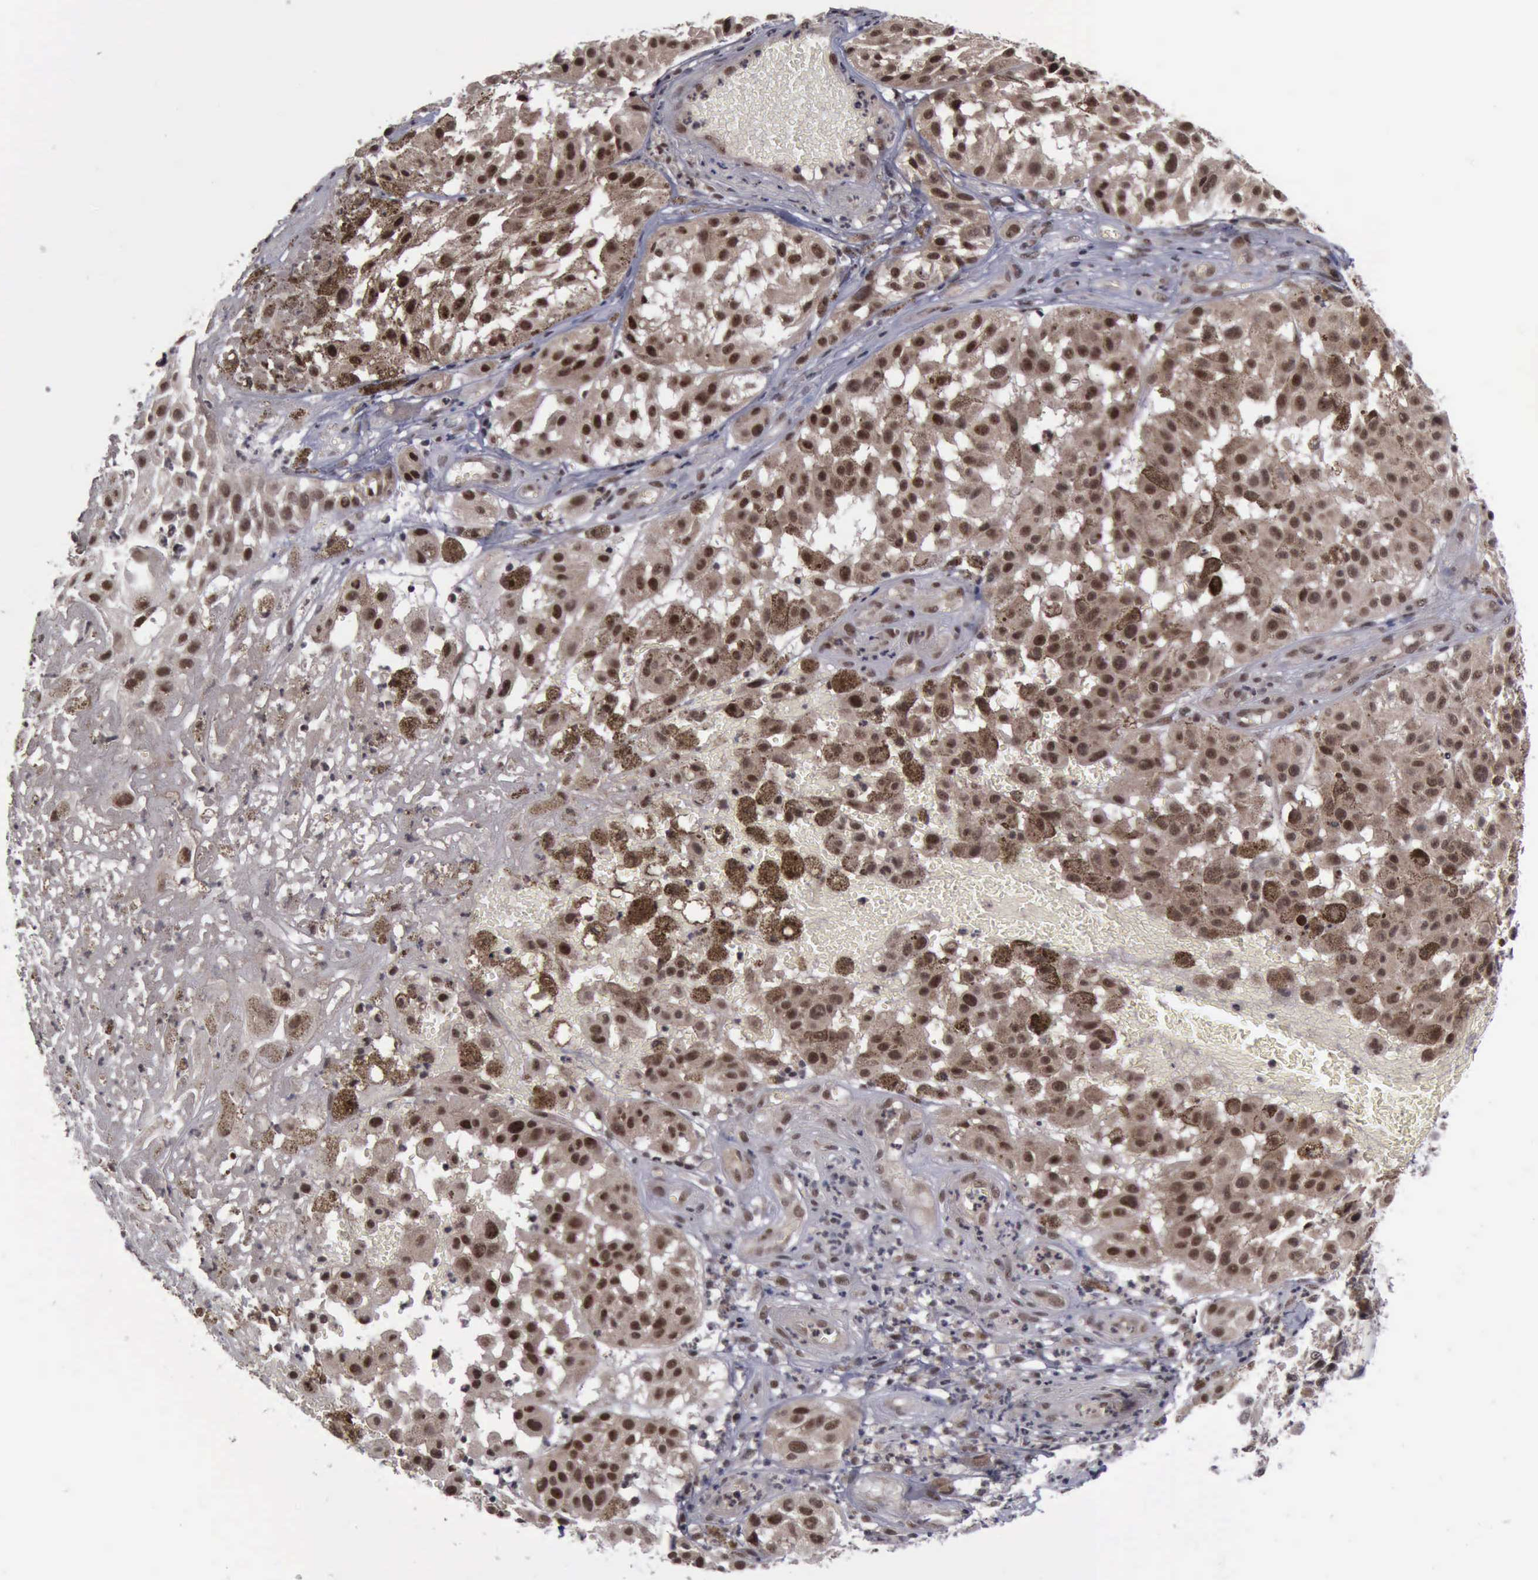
{"staining": {"intensity": "moderate", "quantity": ">75%", "location": "cytoplasmic/membranous,nuclear"}, "tissue": "melanoma", "cell_type": "Tumor cells", "image_type": "cancer", "snomed": [{"axis": "morphology", "description": "Malignant melanoma, NOS"}, {"axis": "topography", "description": "Skin"}], "caption": "Malignant melanoma stained with DAB IHC exhibits medium levels of moderate cytoplasmic/membranous and nuclear positivity in about >75% of tumor cells.", "gene": "ATM", "patient": {"sex": "female", "age": 64}}